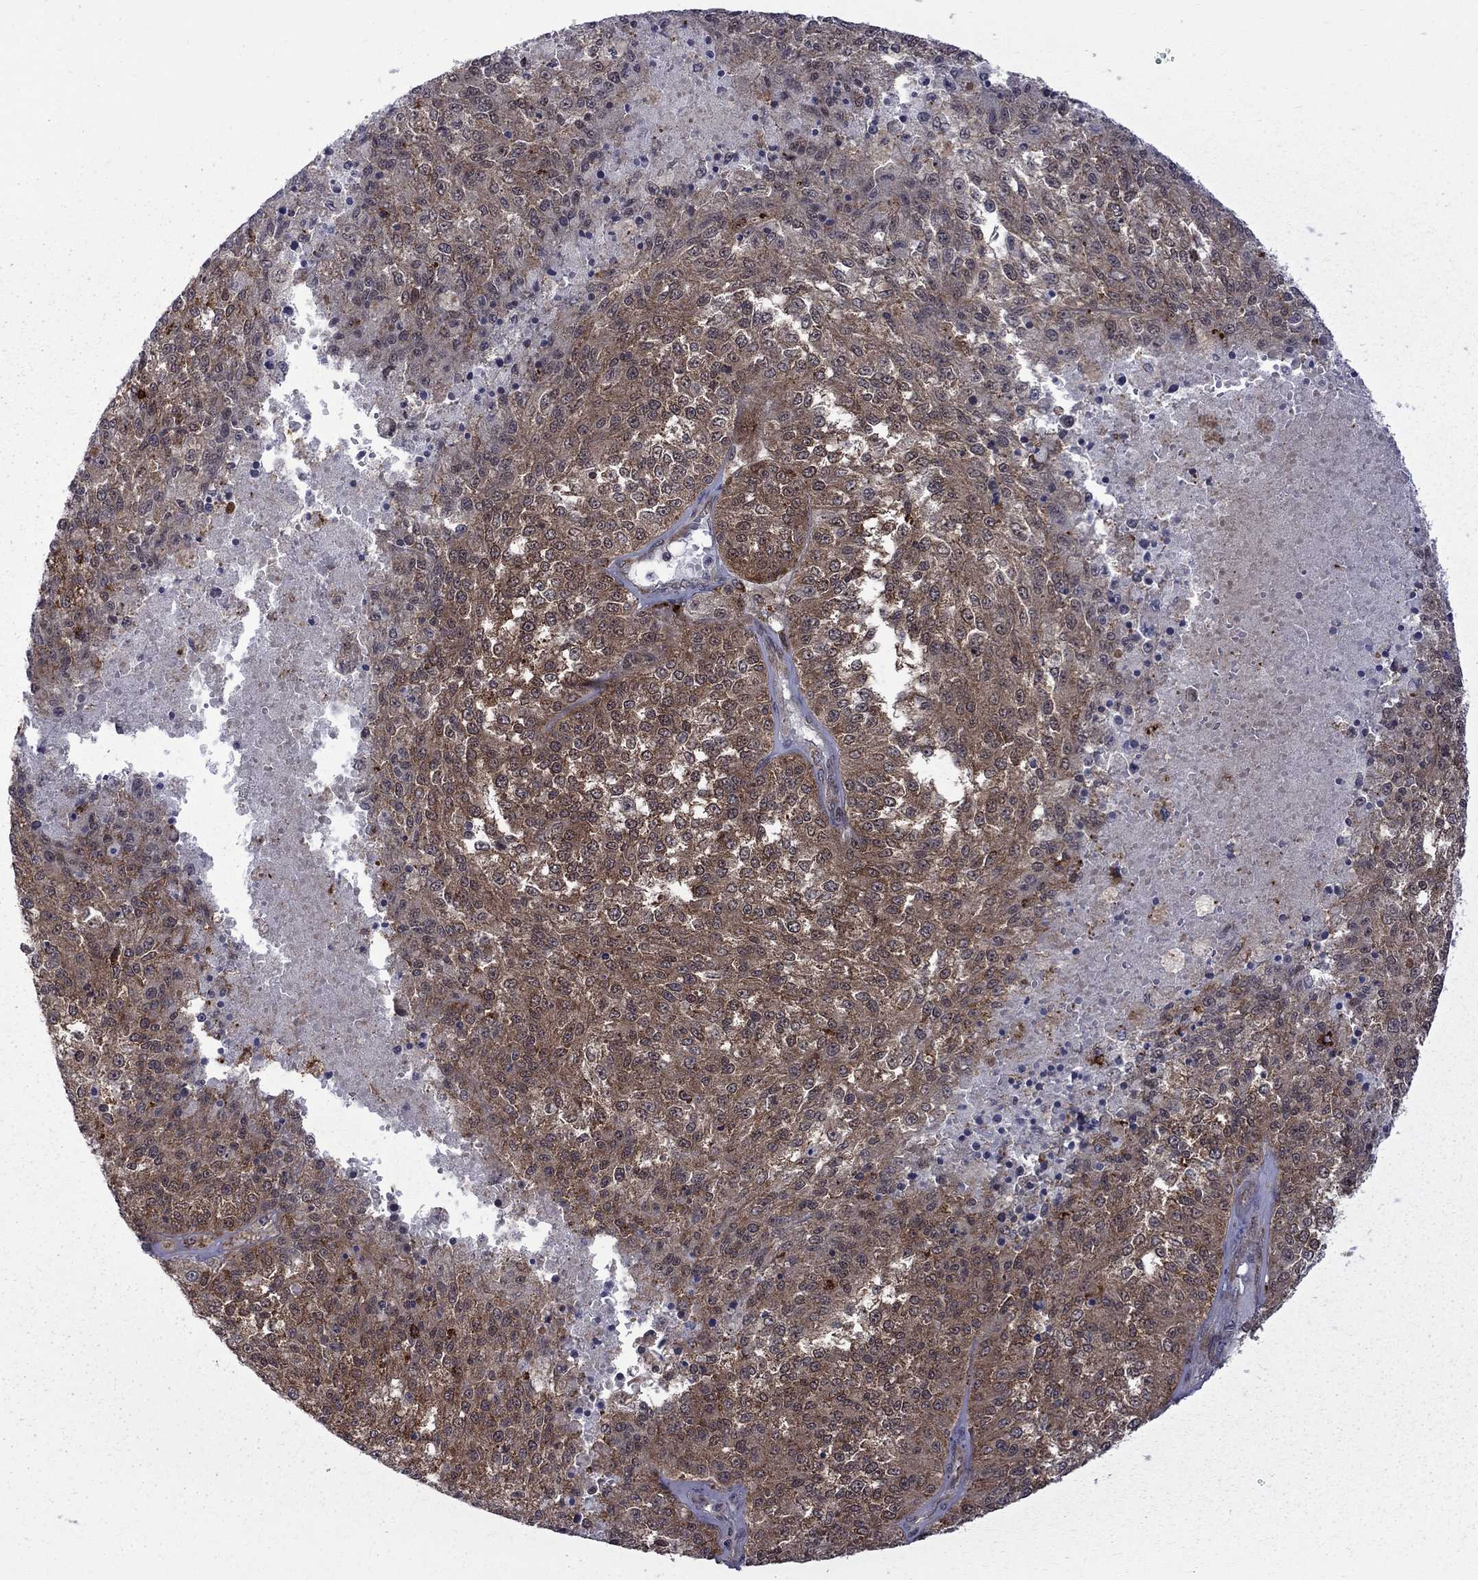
{"staining": {"intensity": "moderate", "quantity": ">75%", "location": "cytoplasmic/membranous"}, "tissue": "melanoma", "cell_type": "Tumor cells", "image_type": "cancer", "snomed": [{"axis": "morphology", "description": "Malignant melanoma, Metastatic site"}, {"axis": "topography", "description": "Lymph node"}], "caption": "Melanoma stained with IHC displays moderate cytoplasmic/membranous positivity in approximately >75% of tumor cells. The protein is shown in brown color, while the nuclei are stained blue.", "gene": "NAA50", "patient": {"sex": "female", "age": 64}}